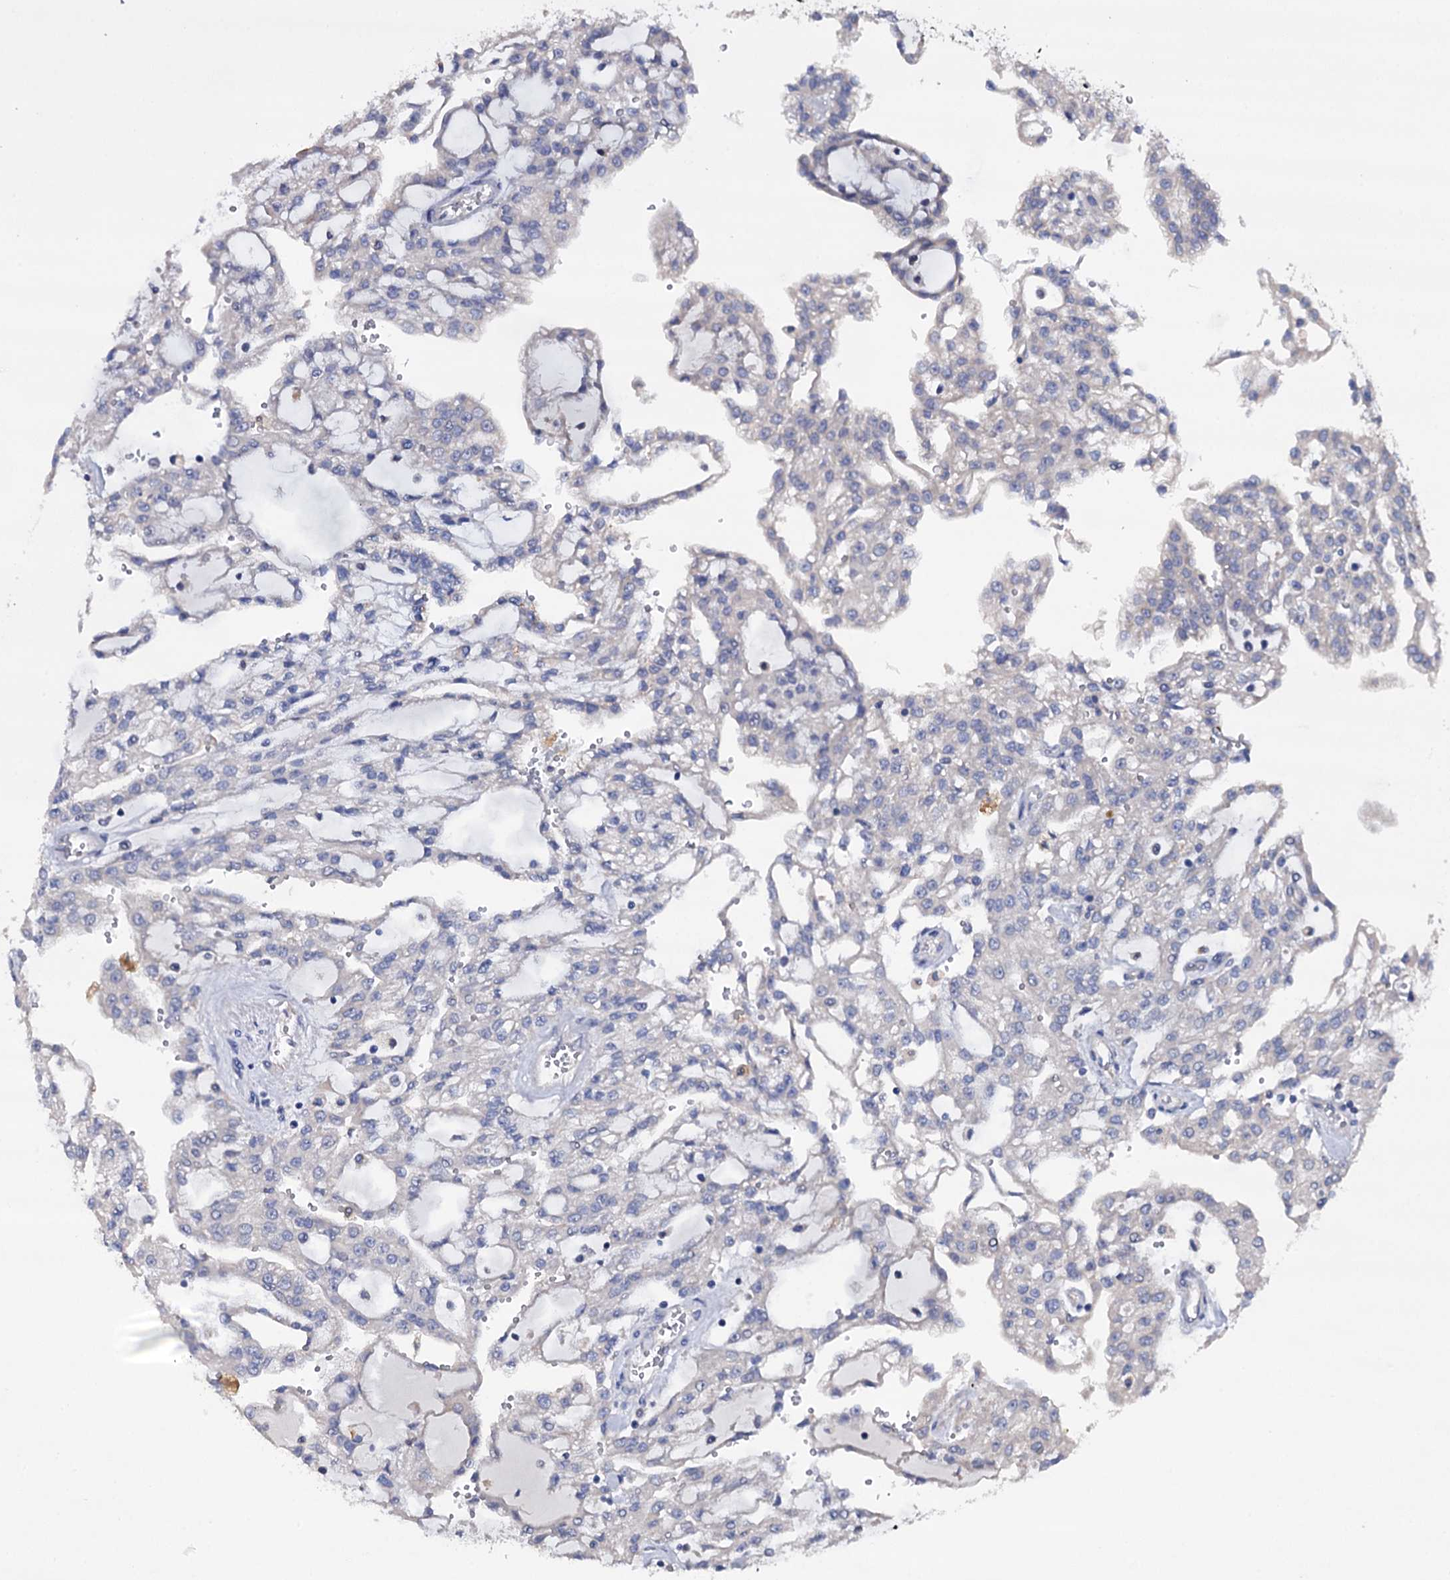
{"staining": {"intensity": "negative", "quantity": "none", "location": "none"}, "tissue": "renal cancer", "cell_type": "Tumor cells", "image_type": "cancer", "snomed": [{"axis": "morphology", "description": "Adenocarcinoma, NOS"}, {"axis": "topography", "description": "Kidney"}], "caption": "Immunohistochemistry (IHC) image of renal adenocarcinoma stained for a protein (brown), which exhibits no expression in tumor cells.", "gene": "BCL2L14", "patient": {"sex": "male", "age": 63}}